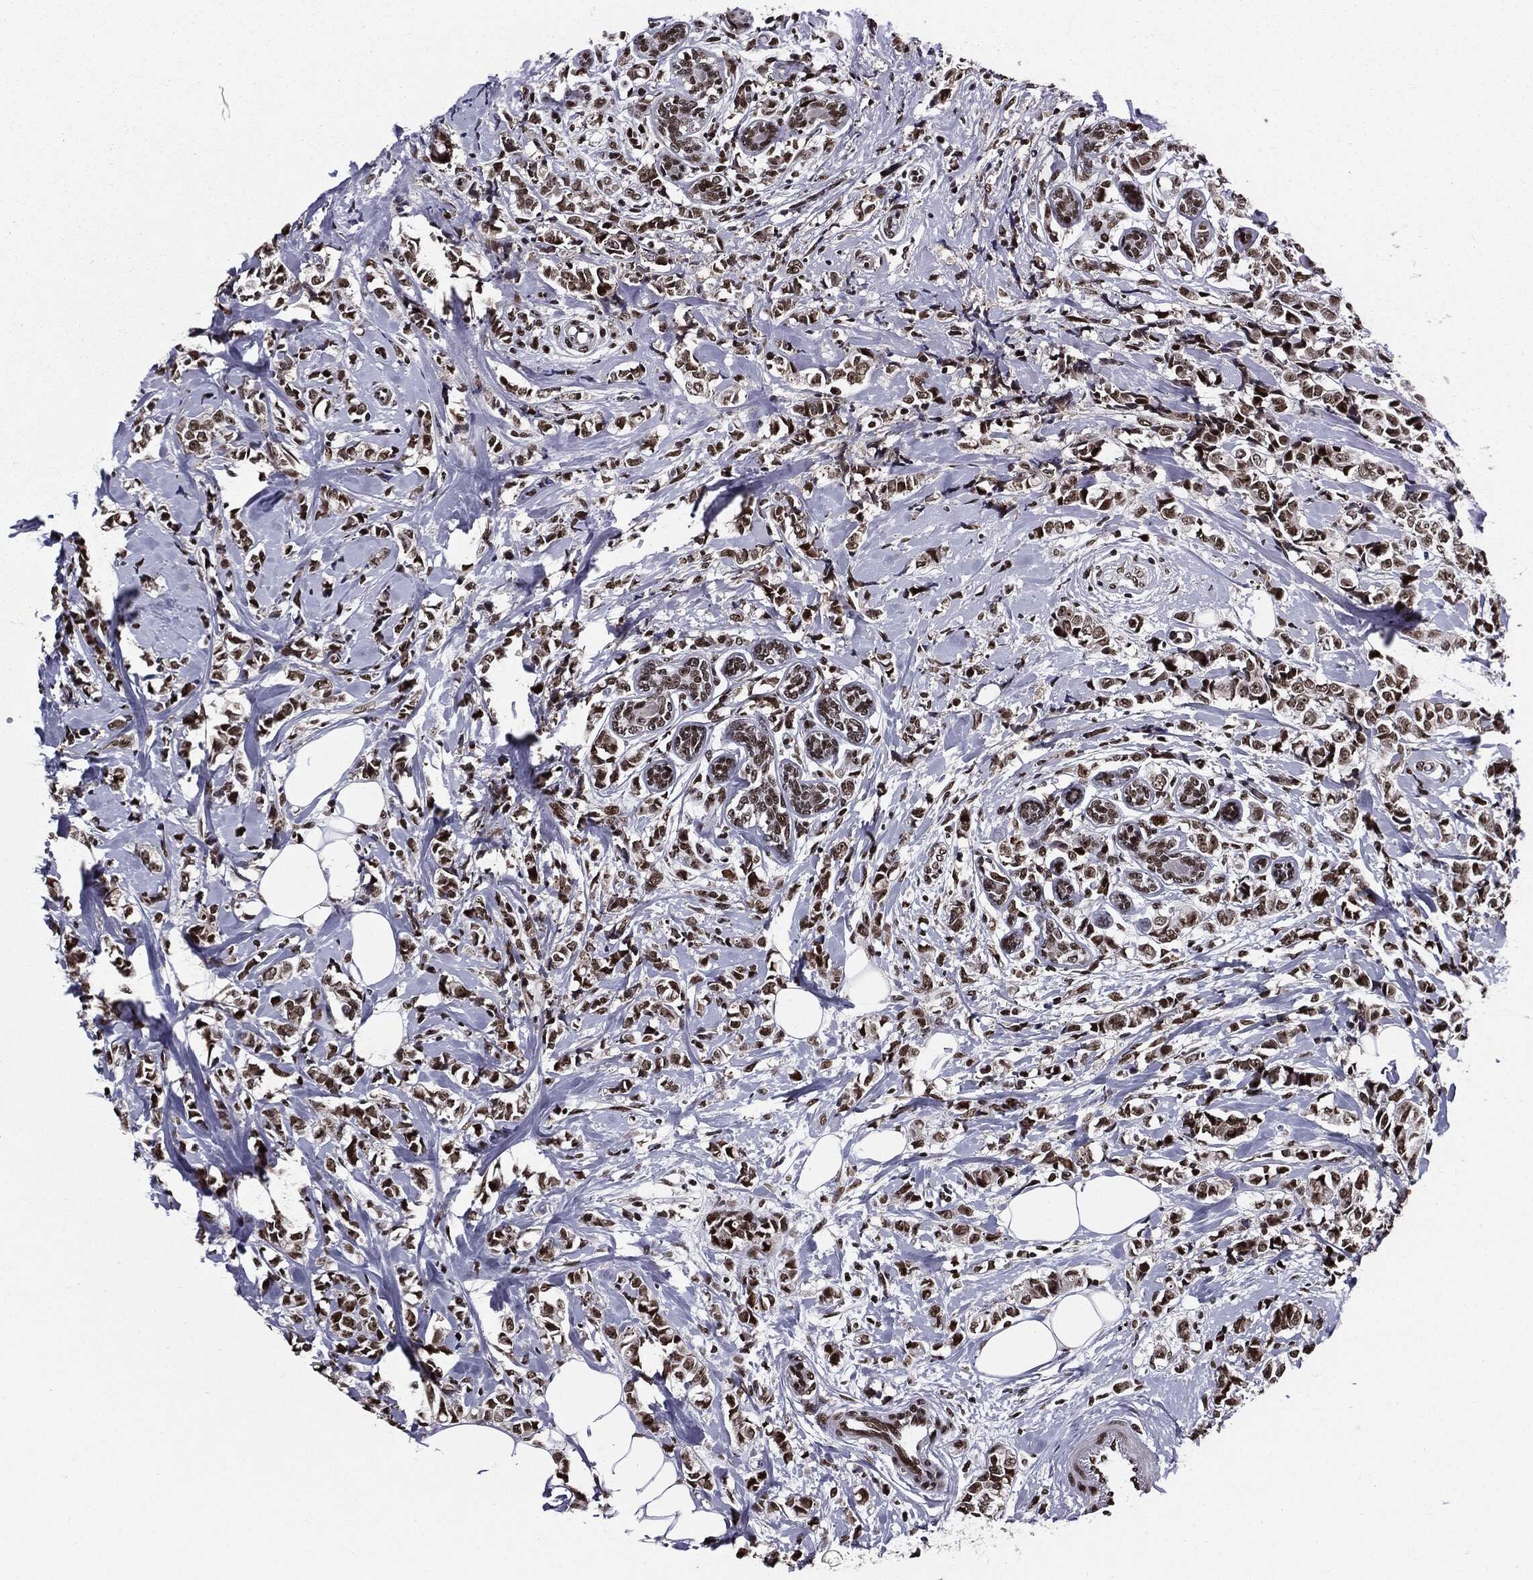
{"staining": {"intensity": "strong", "quantity": ">75%", "location": "nuclear"}, "tissue": "breast cancer", "cell_type": "Tumor cells", "image_type": "cancer", "snomed": [{"axis": "morphology", "description": "Normal tissue, NOS"}, {"axis": "morphology", "description": "Duct carcinoma"}, {"axis": "topography", "description": "Breast"}], "caption": "Breast cancer (intraductal carcinoma) was stained to show a protein in brown. There is high levels of strong nuclear staining in about >75% of tumor cells. Using DAB (3,3'-diaminobenzidine) (brown) and hematoxylin (blue) stains, captured at high magnification using brightfield microscopy.", "gene": "ZFP91", "patient": {"sex": "female", "age": 44}}